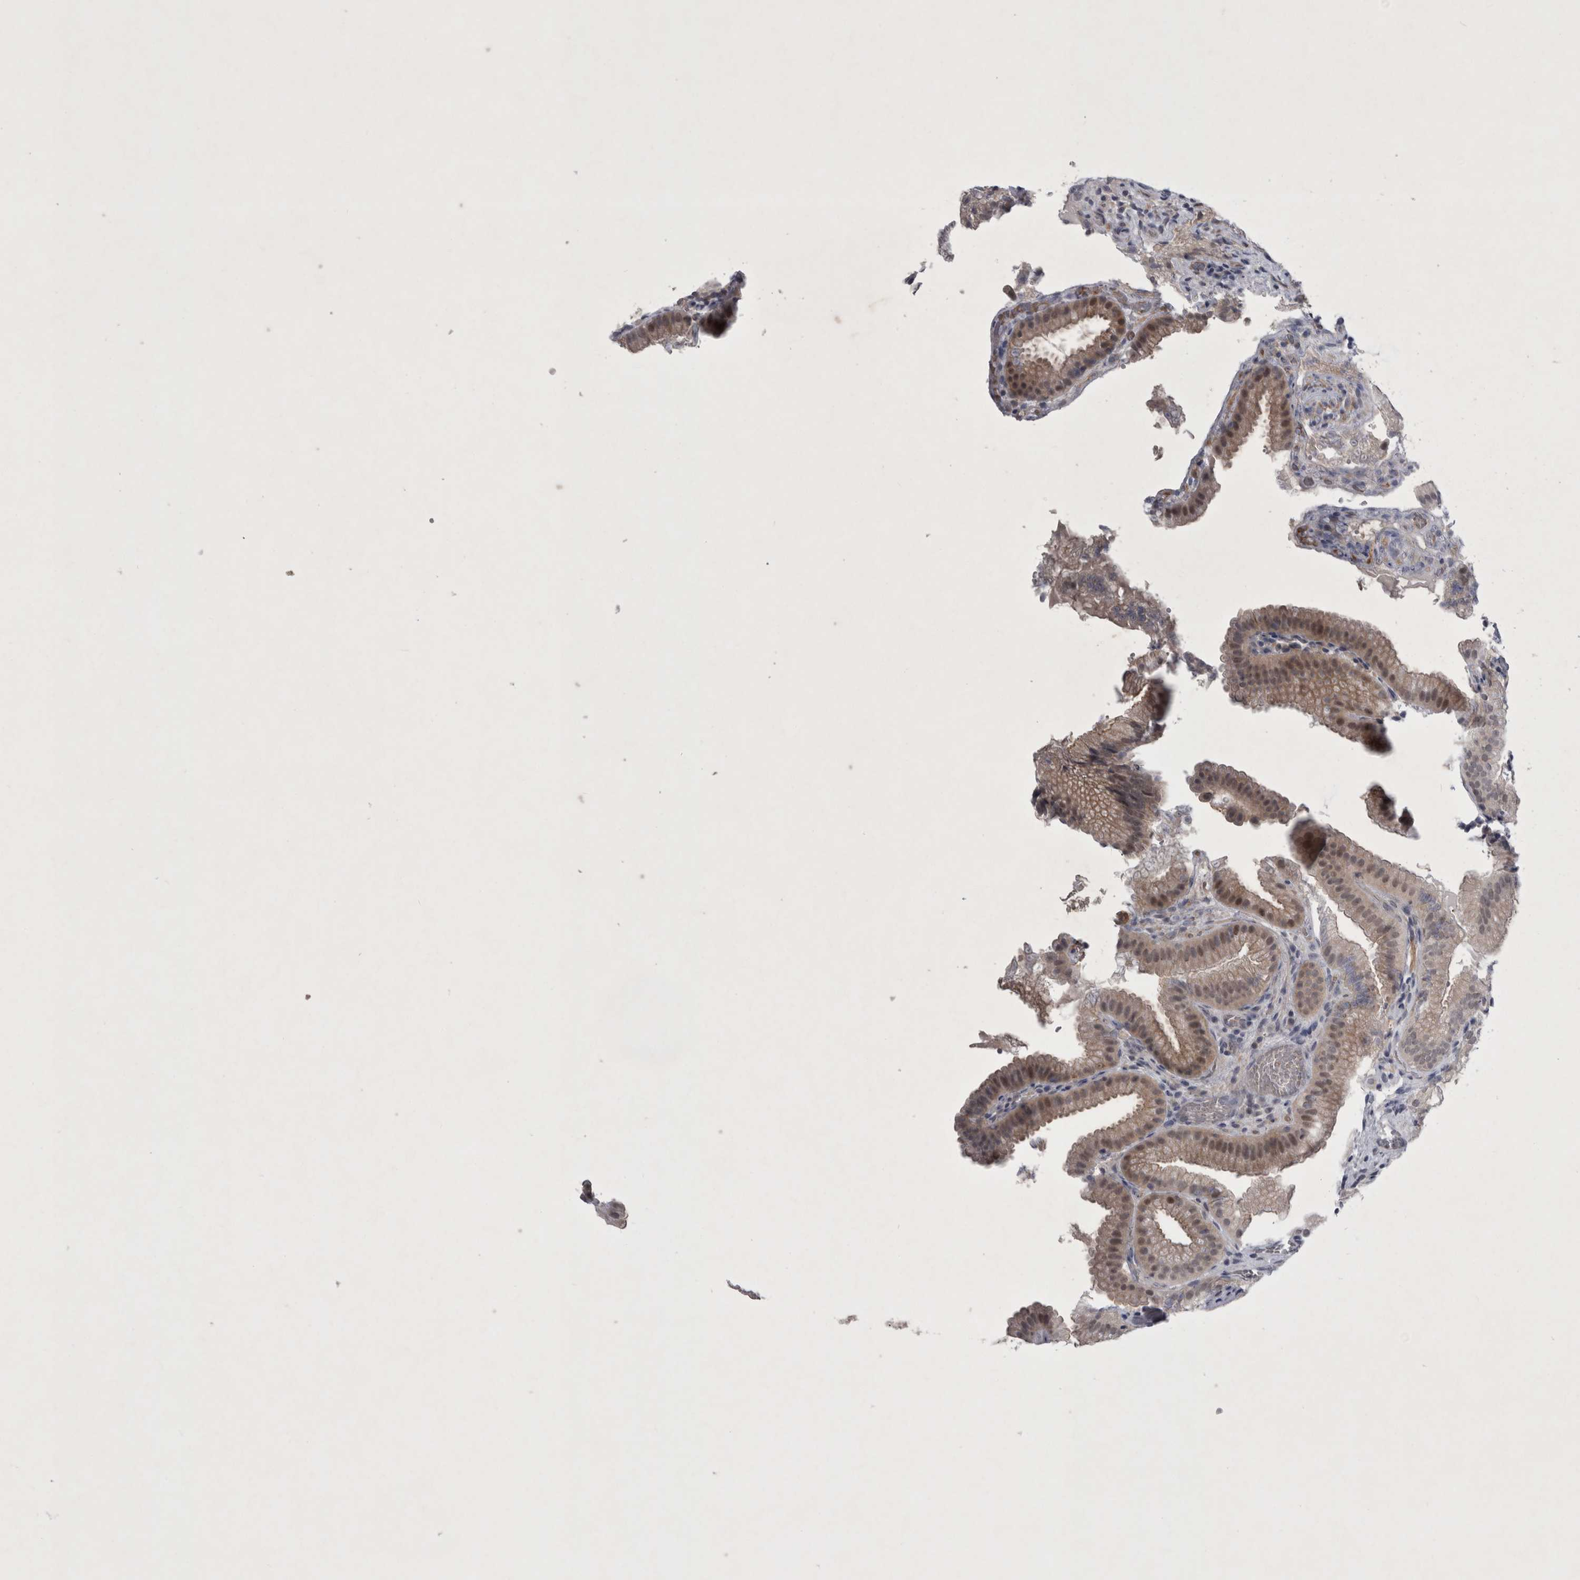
{"staining": {"intensity": "weak", "quantity": ">75%", "location": "cytoplasmic/membranous,nuclear"}, "tissue": "gallbladder", "cell_type": "Glandular cells", "image_type": "normal", "snomed": [{"axis": "morphology", "description": "Normal tissue, NOS"}, {"axis": "topography", "description": "Gallbladder"}], "caption": "Gallbladder stained for a protein demonstrates weak cytoplasmic/membranous,nuclear positivity in glandular cells. (brown staining indicates protein expression, while blue staining denotes nuclei).", "gene": "PARP11", "patient": {"sex": "female", "age": 30}}